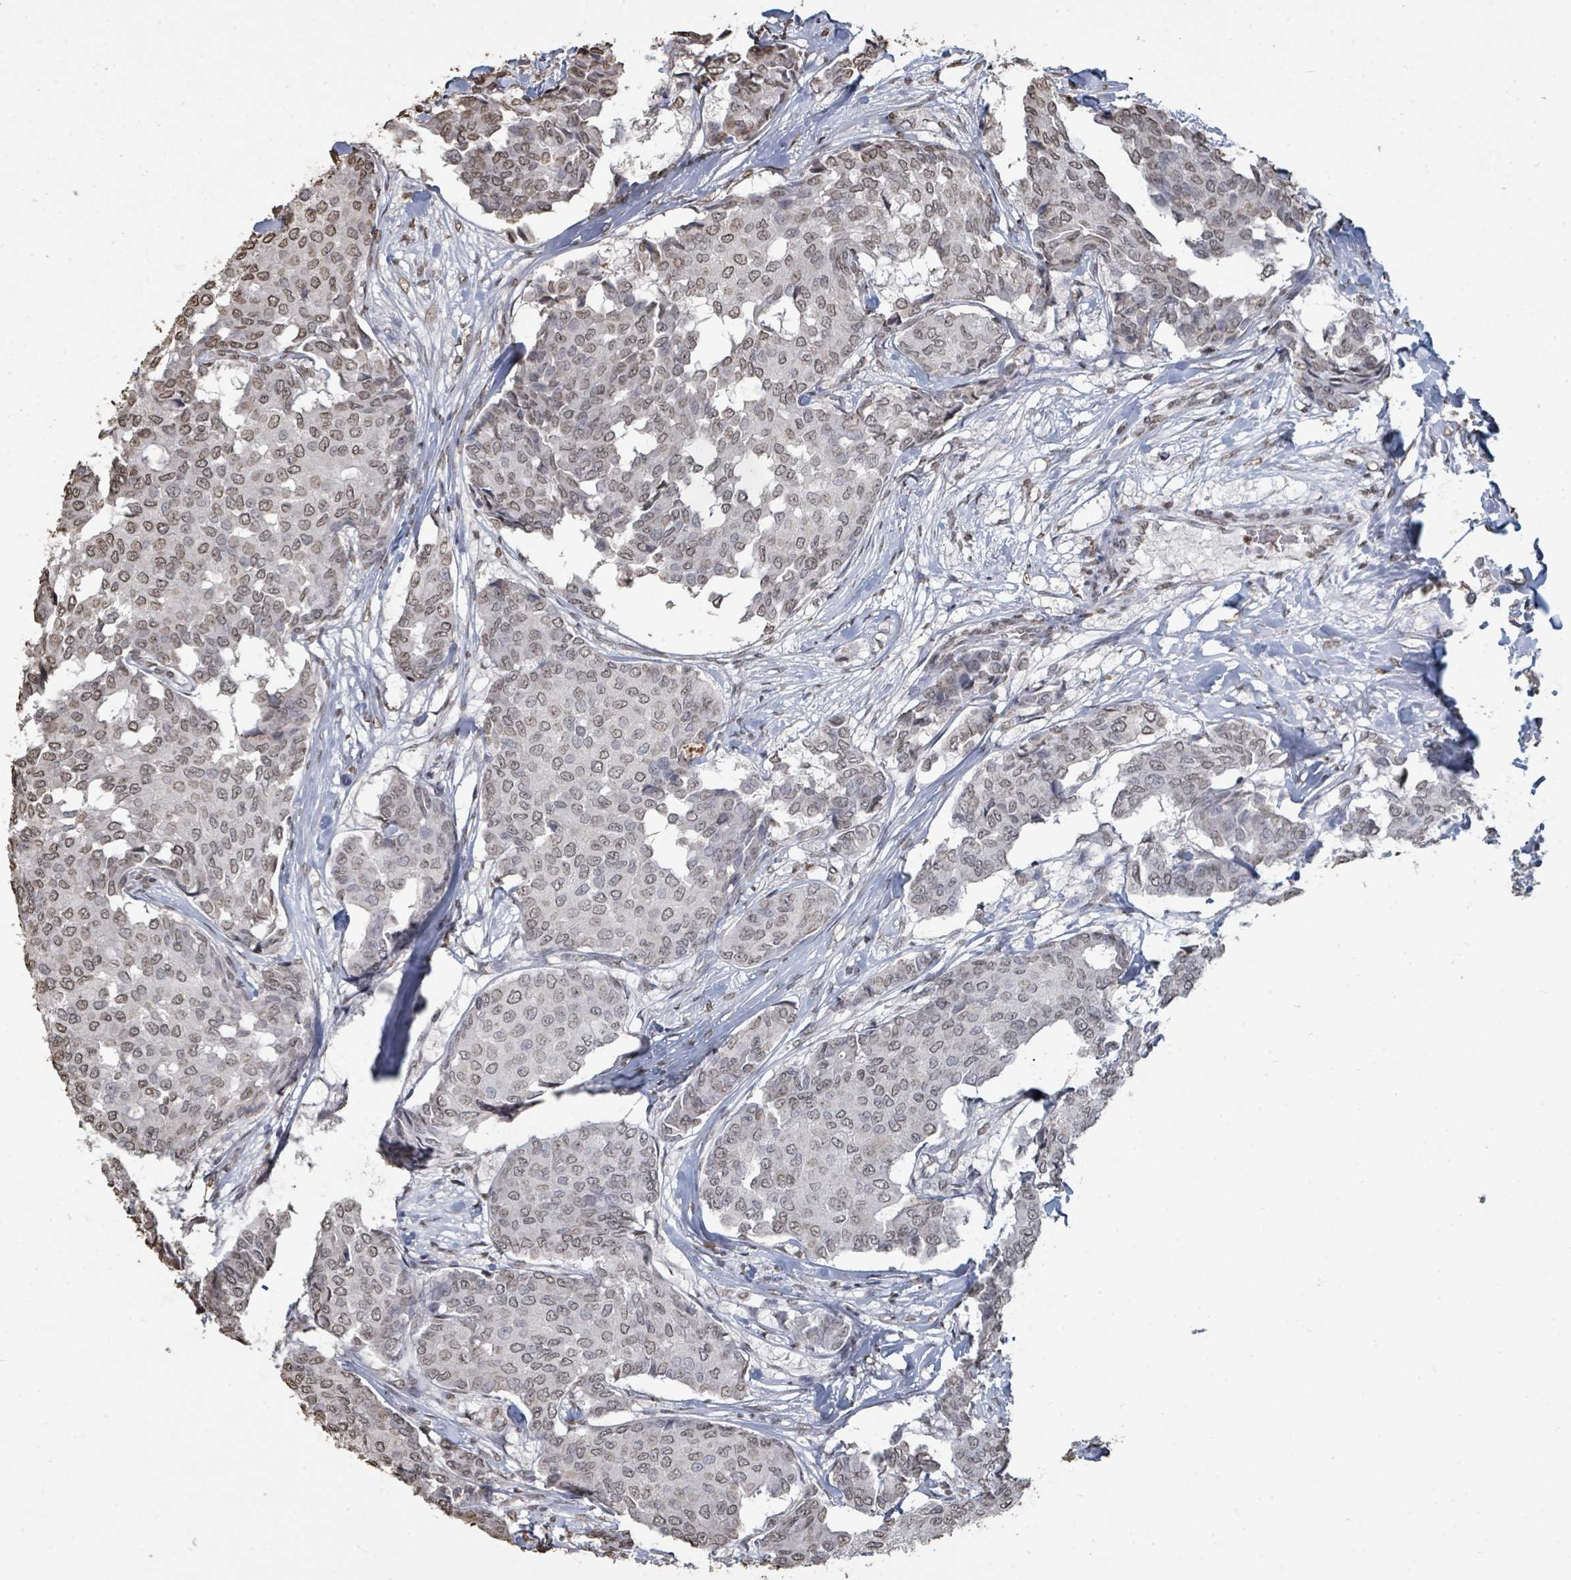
{"staining": {"intensity": "weak", "quantity": ">75%", "location": "nuclear"}, "tissue": "breast cancer", "cell_type": "Tumor cells", "image_type": "cancer", "snomed": [{"axis": "morphology", "description": "Duct carcinoma"}, {"axis": "topography", "description": "Breast"}], "caption": "Immunohistochemistry (IHC) staining of infiltrating ductal carcinoma (breast), which shows low levels of weak nuclear staining in about >75% of tumor cells indicating weak nuclear protein positivity. The staining was performed using DAB (brown) for protein detection and nuclei were counterstained in hematoxylin (blue).", "gene": "MRPS12", "patient": {"sex": "female", "age": 75}}